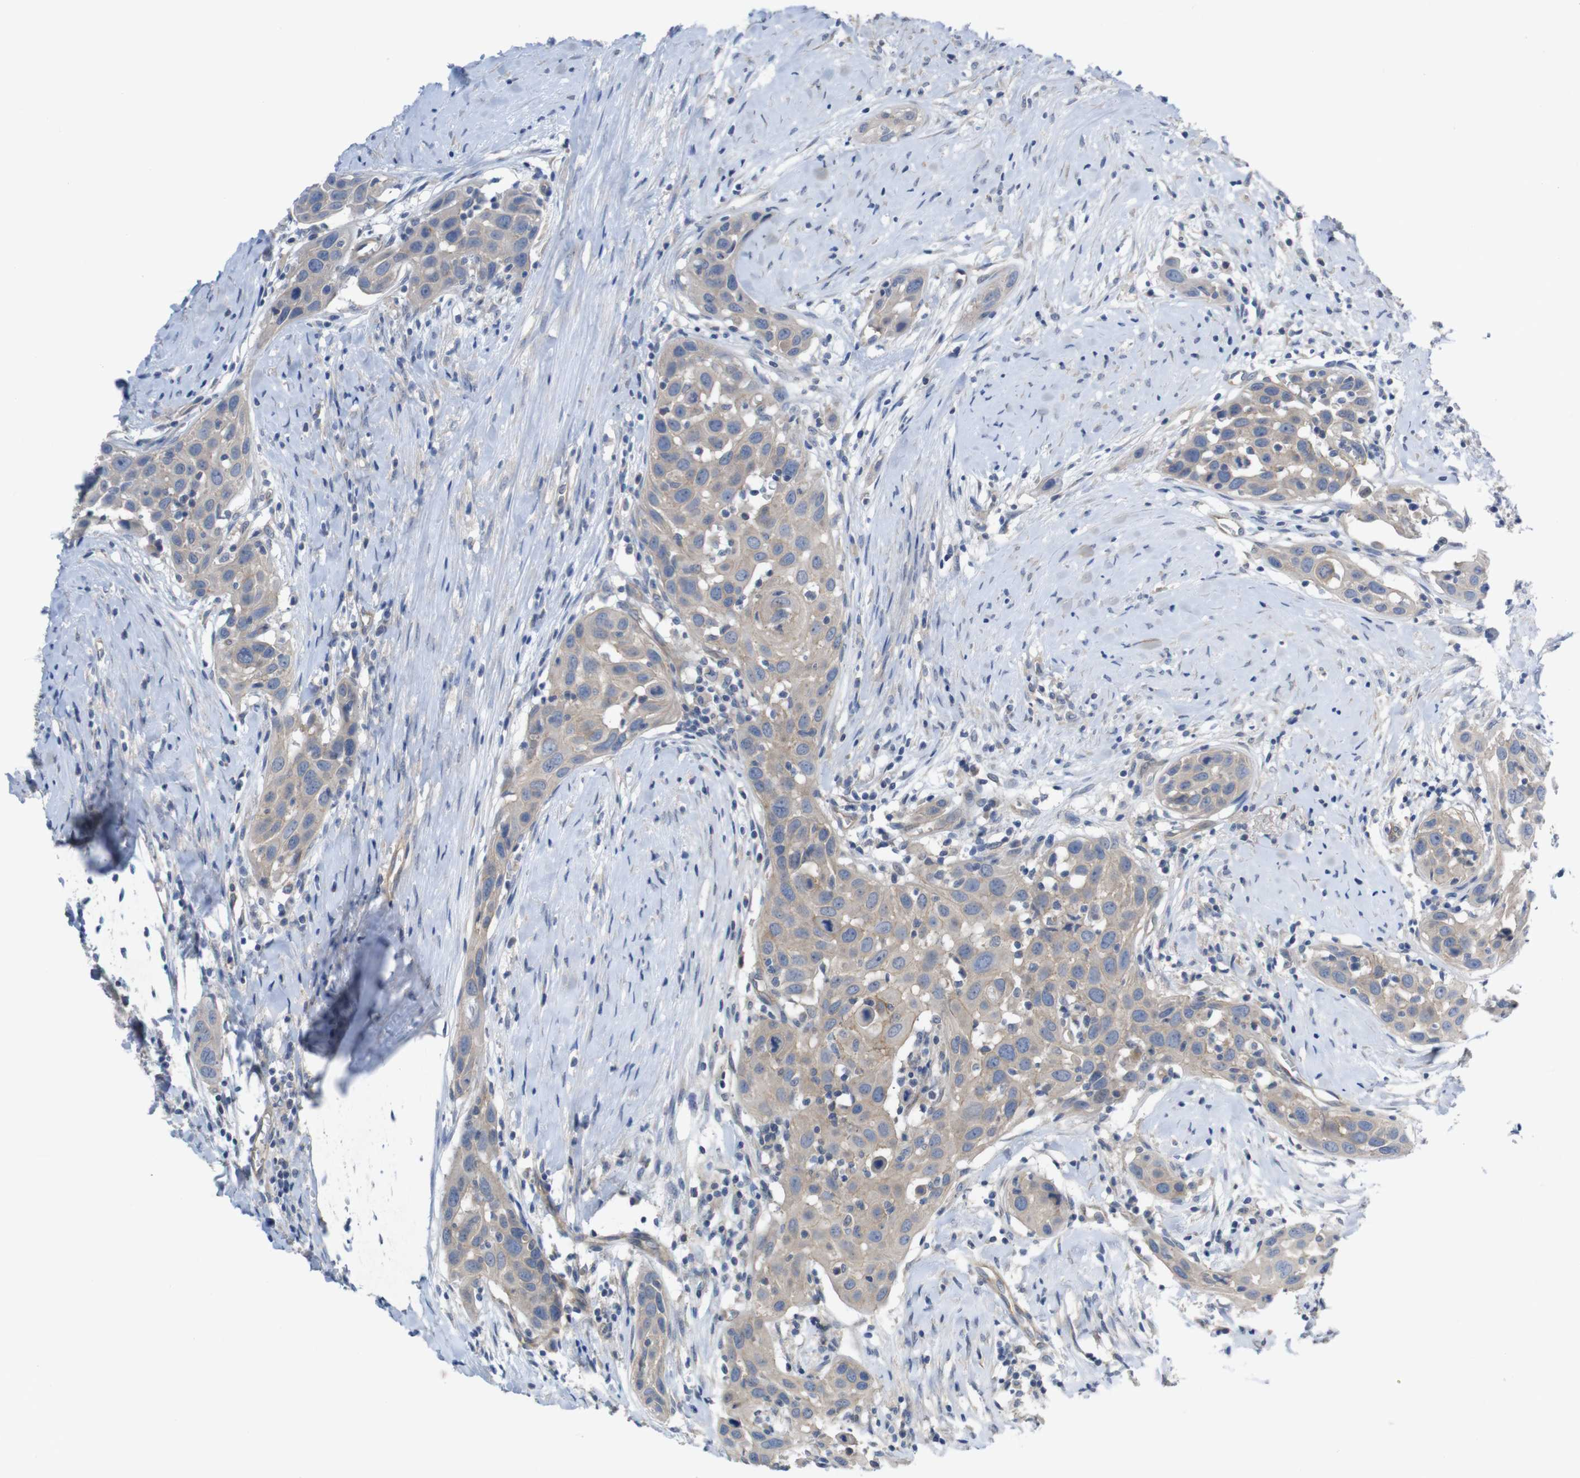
{"staining": {"intensity": "weak", "quantity": "25%-75%", "location": "cytoplasmic/membranous"}, "tissue": "head and neck cancer", "cell_type": "Tumor cells", "image_type": "cancer", "snomed": [{"axis": "morphology", "description": "Squamous cell carcinoma, NOS"}, {"axis": "topography", "description": "Oral tissue"}, {"axis": "topography", "description": "Head-Neck"}], "caption": "Protein staining of head and neck squamous cell carcinoma tissue exhibits weak cytoplasmic/membranous positivity in about 25%-75% of tumor cells.", "gene": "KIDINS220", "patient": {"sex": "female", "age": 50}}